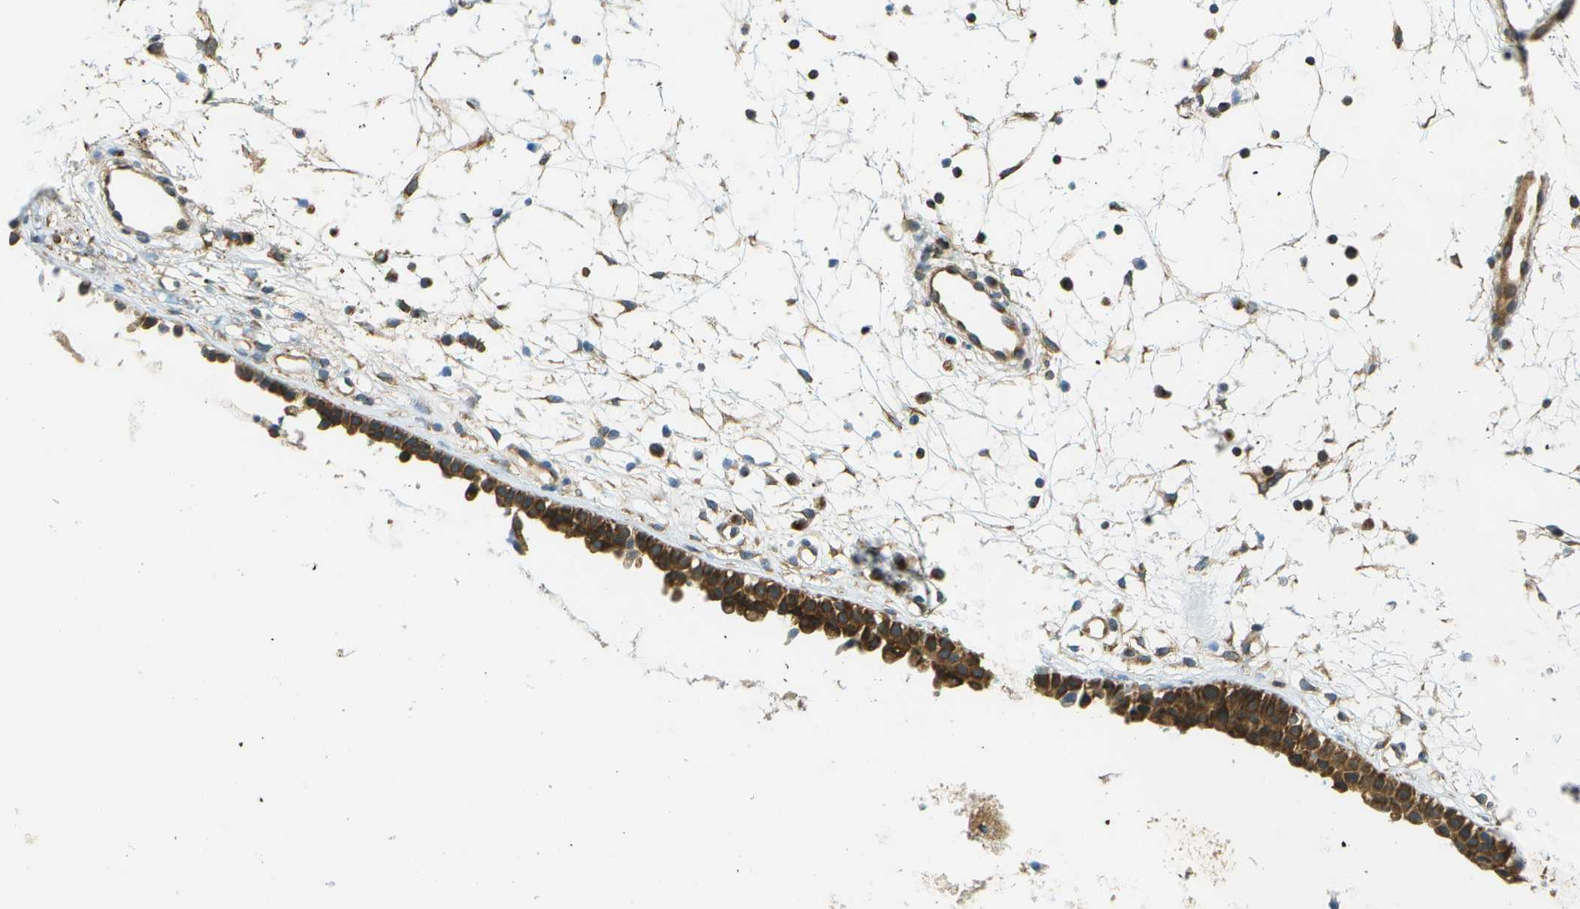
{"staining": {"intensity": "moderate", "quantity": ">75%", "location": "cytoplasmic/membranous"}, "tissue": "nasopharynx", "cell_type": "Respiratory epithelial cells", "image_type": "normal", "snomed": [{"axis": "morphology", "description": "Normal tissue, NOS"}, {"axis": "topography", "description": "Nasopharynx"}], "caption": "Protein expression analysis of benign nasopharynx displays moderate cytoplasmic/membranous staining in approximately >75% of respiratory epithelial cells.", "gene": "TMTC1", "patient": {"sex": "male", "age": 21}}